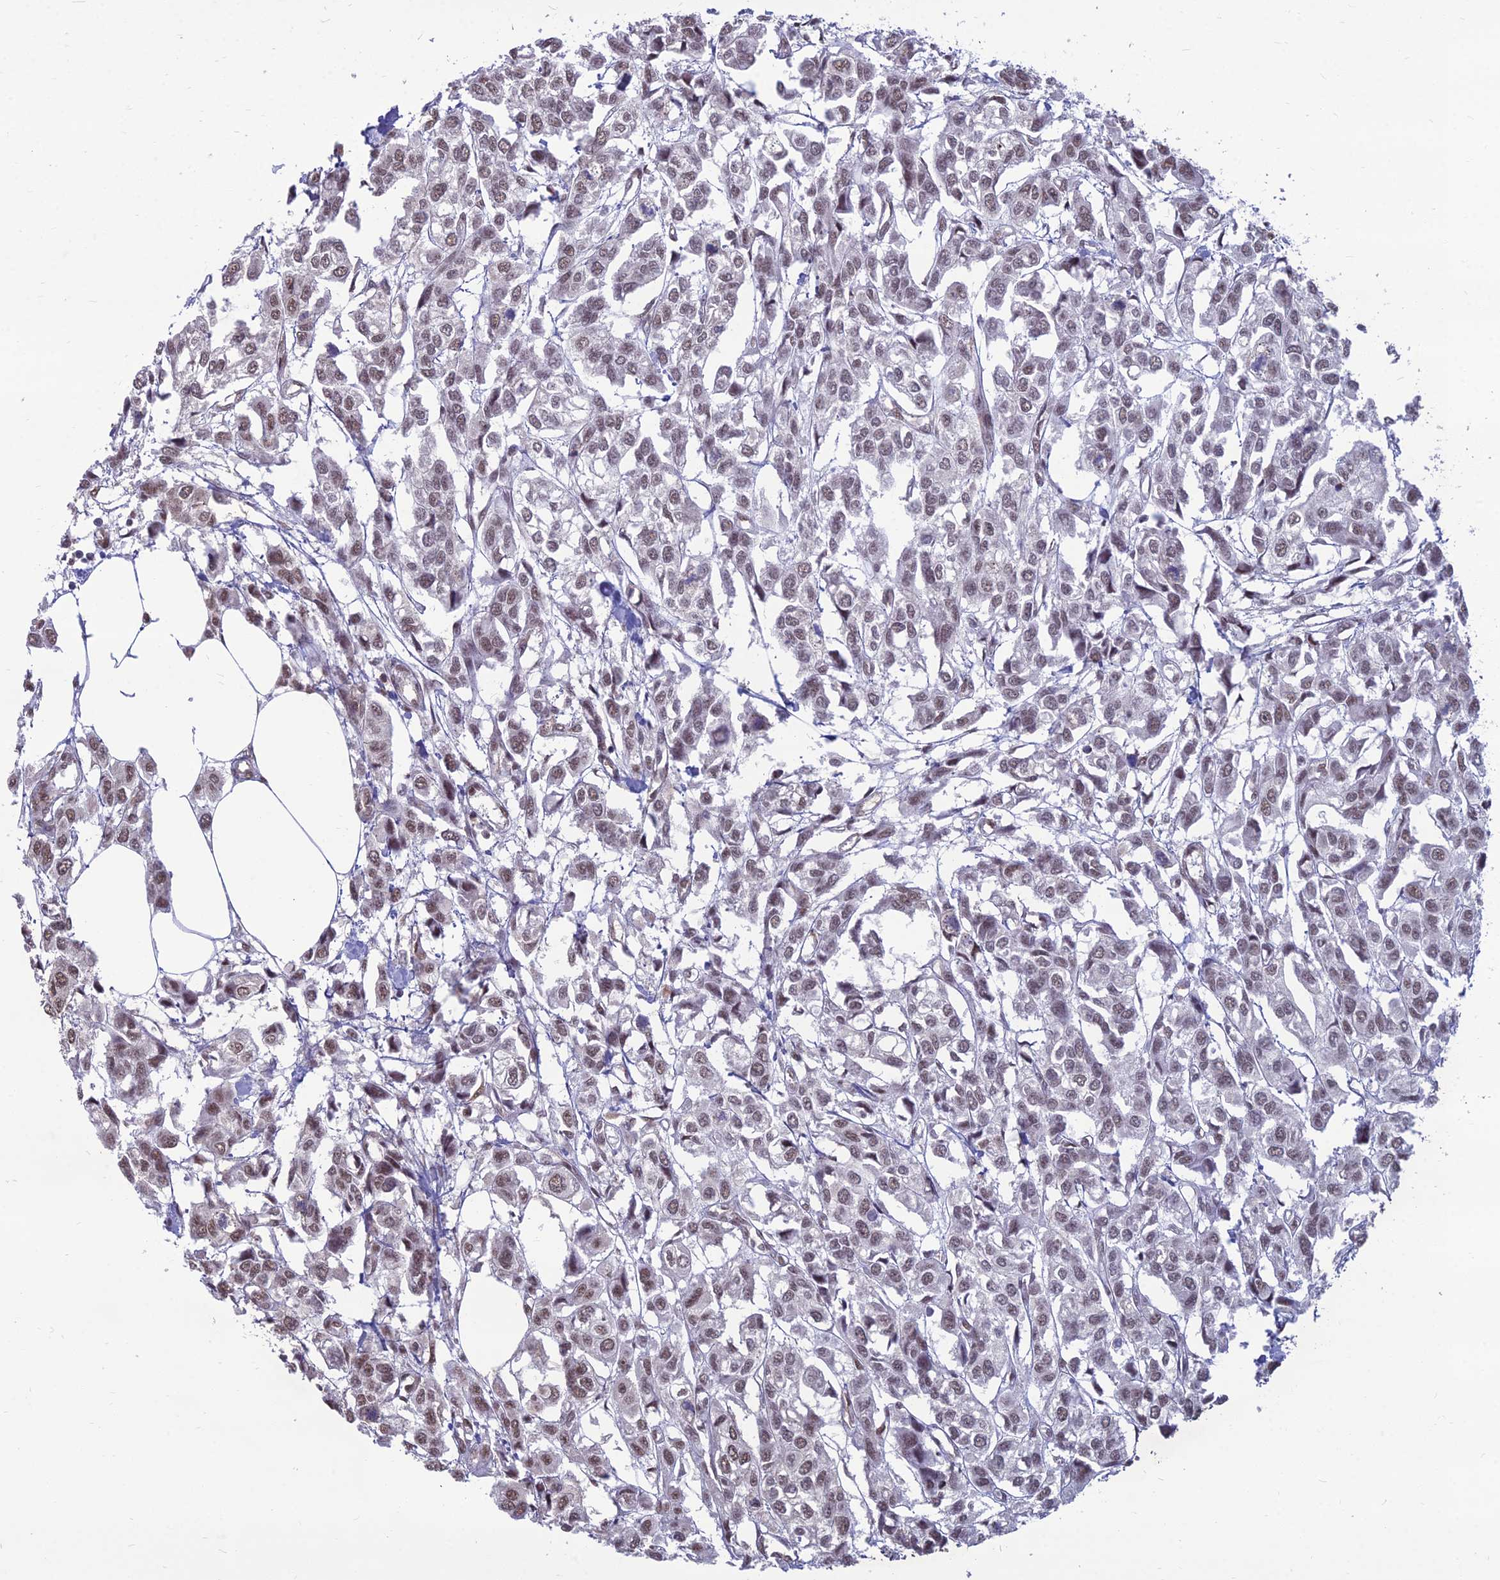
{"staining": {"intensity": "weak", "quantity": ">75%", "location": "nuclear"}, "tissue": "urothelial cancer", "cell_type": "Tumor cells", "image_type": "cancer", "snomed": [{"axis": "morphology", "description": "Urothelial carcinoma, High grade"}, {"axis": "topography", "description": "Urinary bladder"}], "caption": "Protein staining of urothelial cancer tissue reveals weak nuclear positivity in about >75% of tumor cells. The protein is stained brown, and the nuclei are stained in blue (DAB IHC with brightfield microscopy, high magnification).", "gene": "SRSF7", "patient": {"sex": "male", "age": 67}}